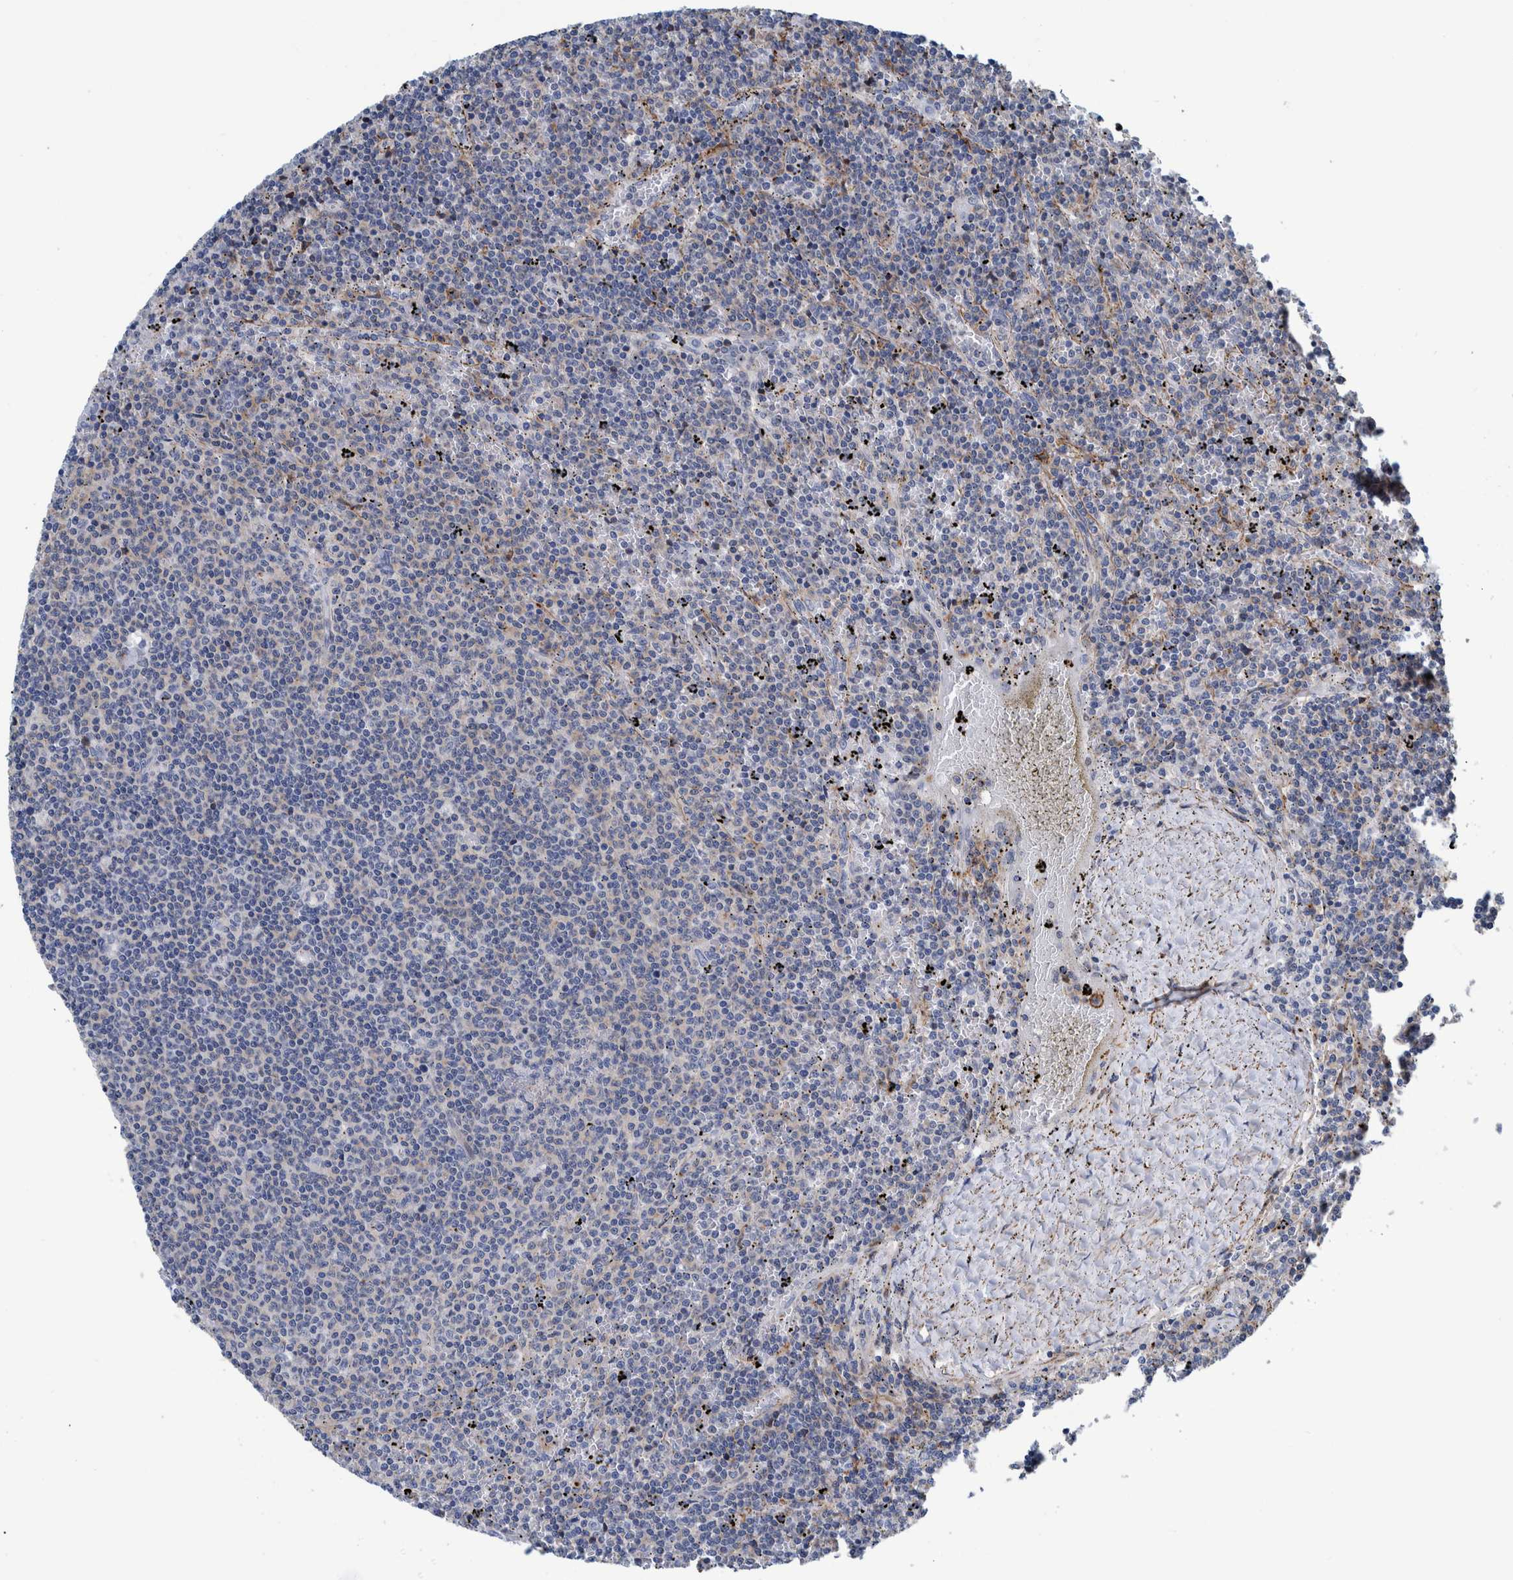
{"staining": {"intensity": "negative", "quantity": "none", "location": "none"}, "tissue": "lymphoma", "cell_type": "Tumor cells", "image_type": "cancer", "snomed": [{"axis": "morphology", "description": "Malignant lymphoma, non-Hodgkin's type, Low grade"}, {"axis": "topography", "description": "Spleen"}], "caption": "High power microscopy micrograph of an immunohistochemistry image of low-grade malignant lymphoma, non-Hodgkin's type, revealing no significant positivity in tumor cells.", "gene": "MKS1", "patient": {"sex": "female", "age": 50}}